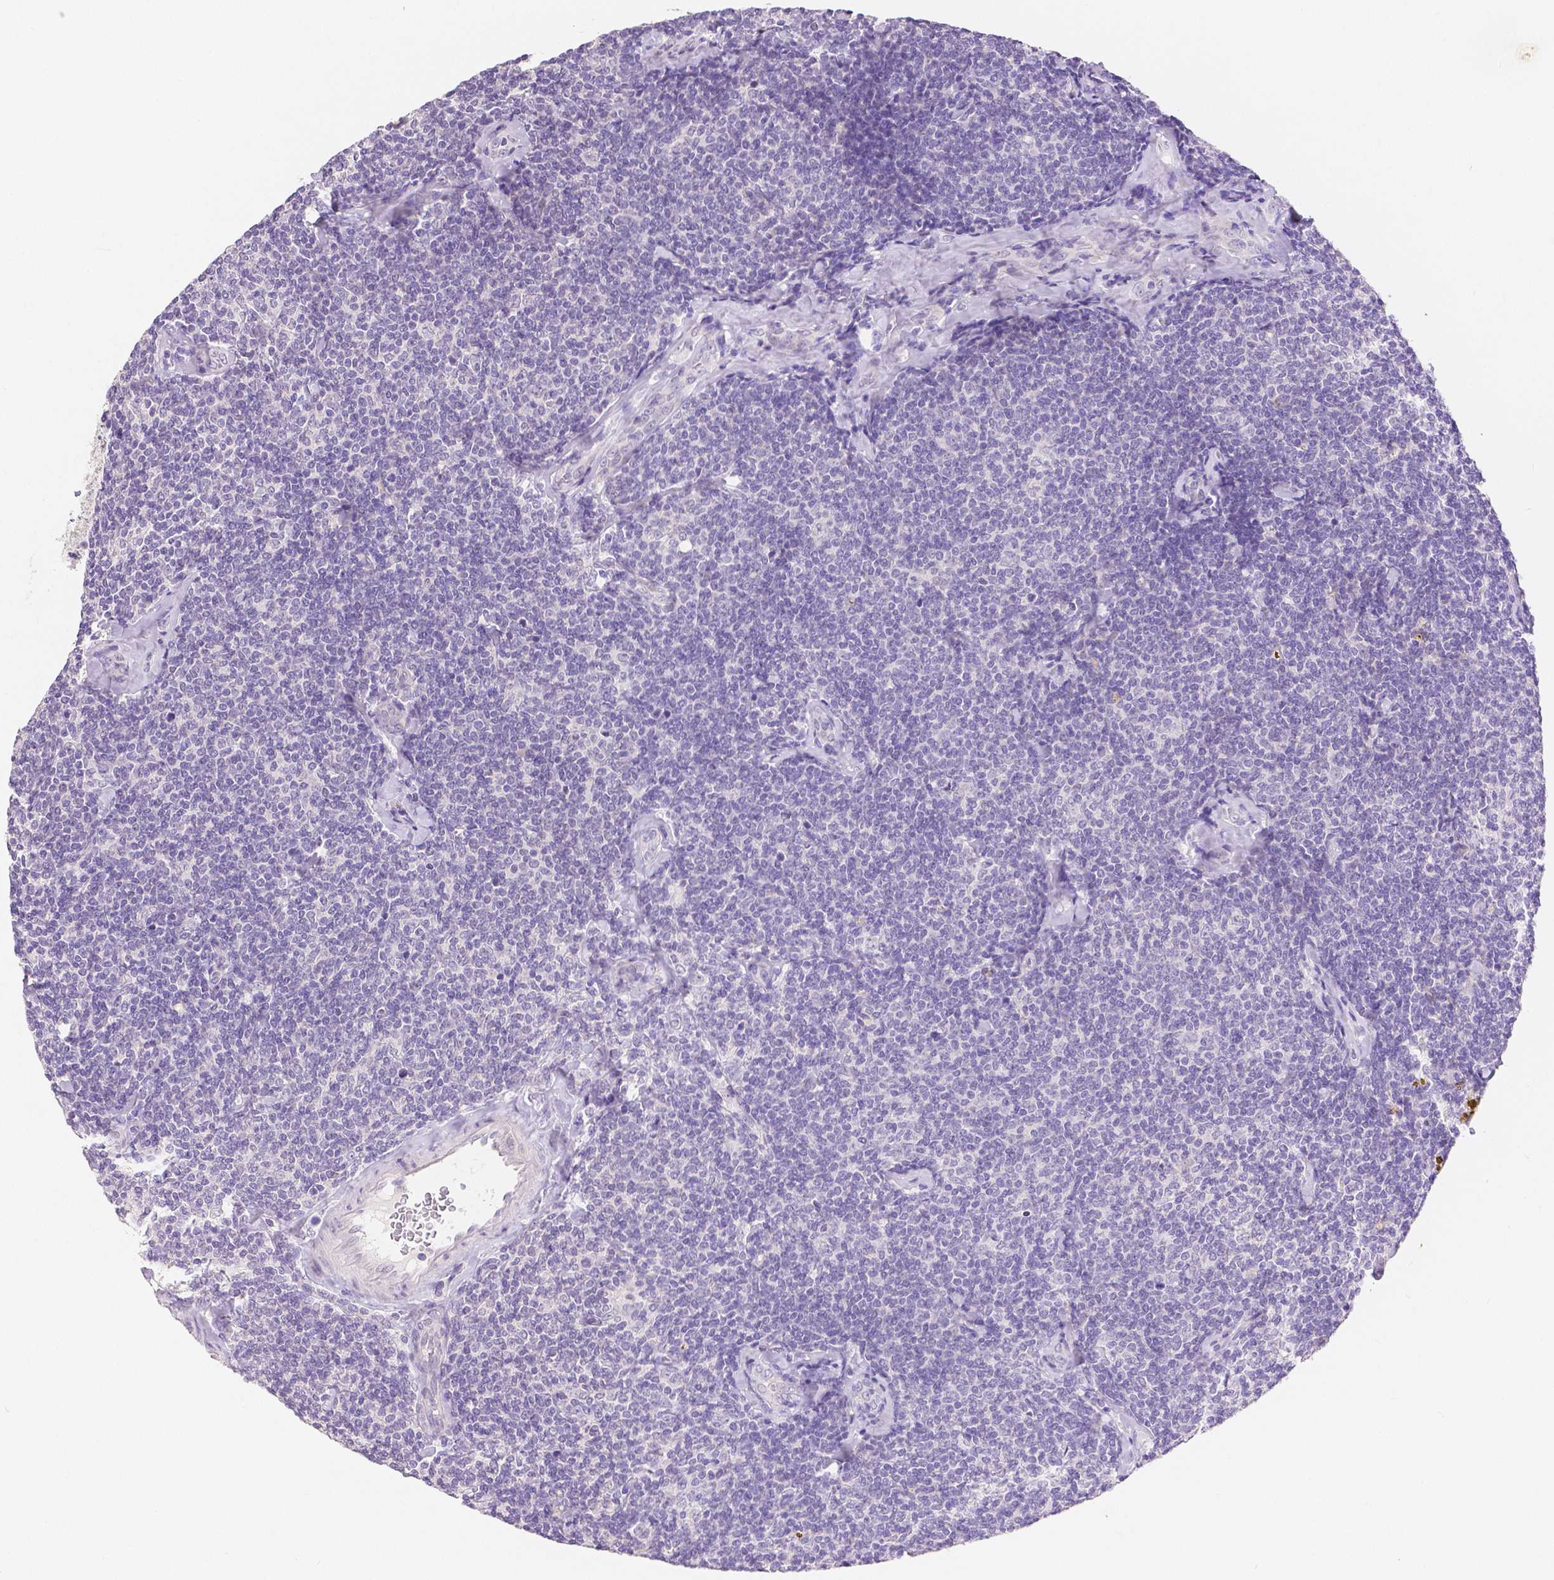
{"staining": {"intensity": "negative", "quantity": "none", "location": "none"}, "tissue": "lymphoma", "cell_type": "Tumor cells", "image_type": "cancer", "snomed": [{"axis": "morphology", "description": "Malignant lymphoma, non-Hodgkin's type, Low grade"}, {"axis": "topography", "description": "Lymph node"}], "caption": "High magnification brightfield microscopy of low-grade malignant lymphoma, non-Hodgkin's type stained with DAB (brown) and counterstained with hematoxylin (blue): tumor cells show no significant expression.", "gene": "HNF1B", "patient": {"sex": "female", "age": 56}}